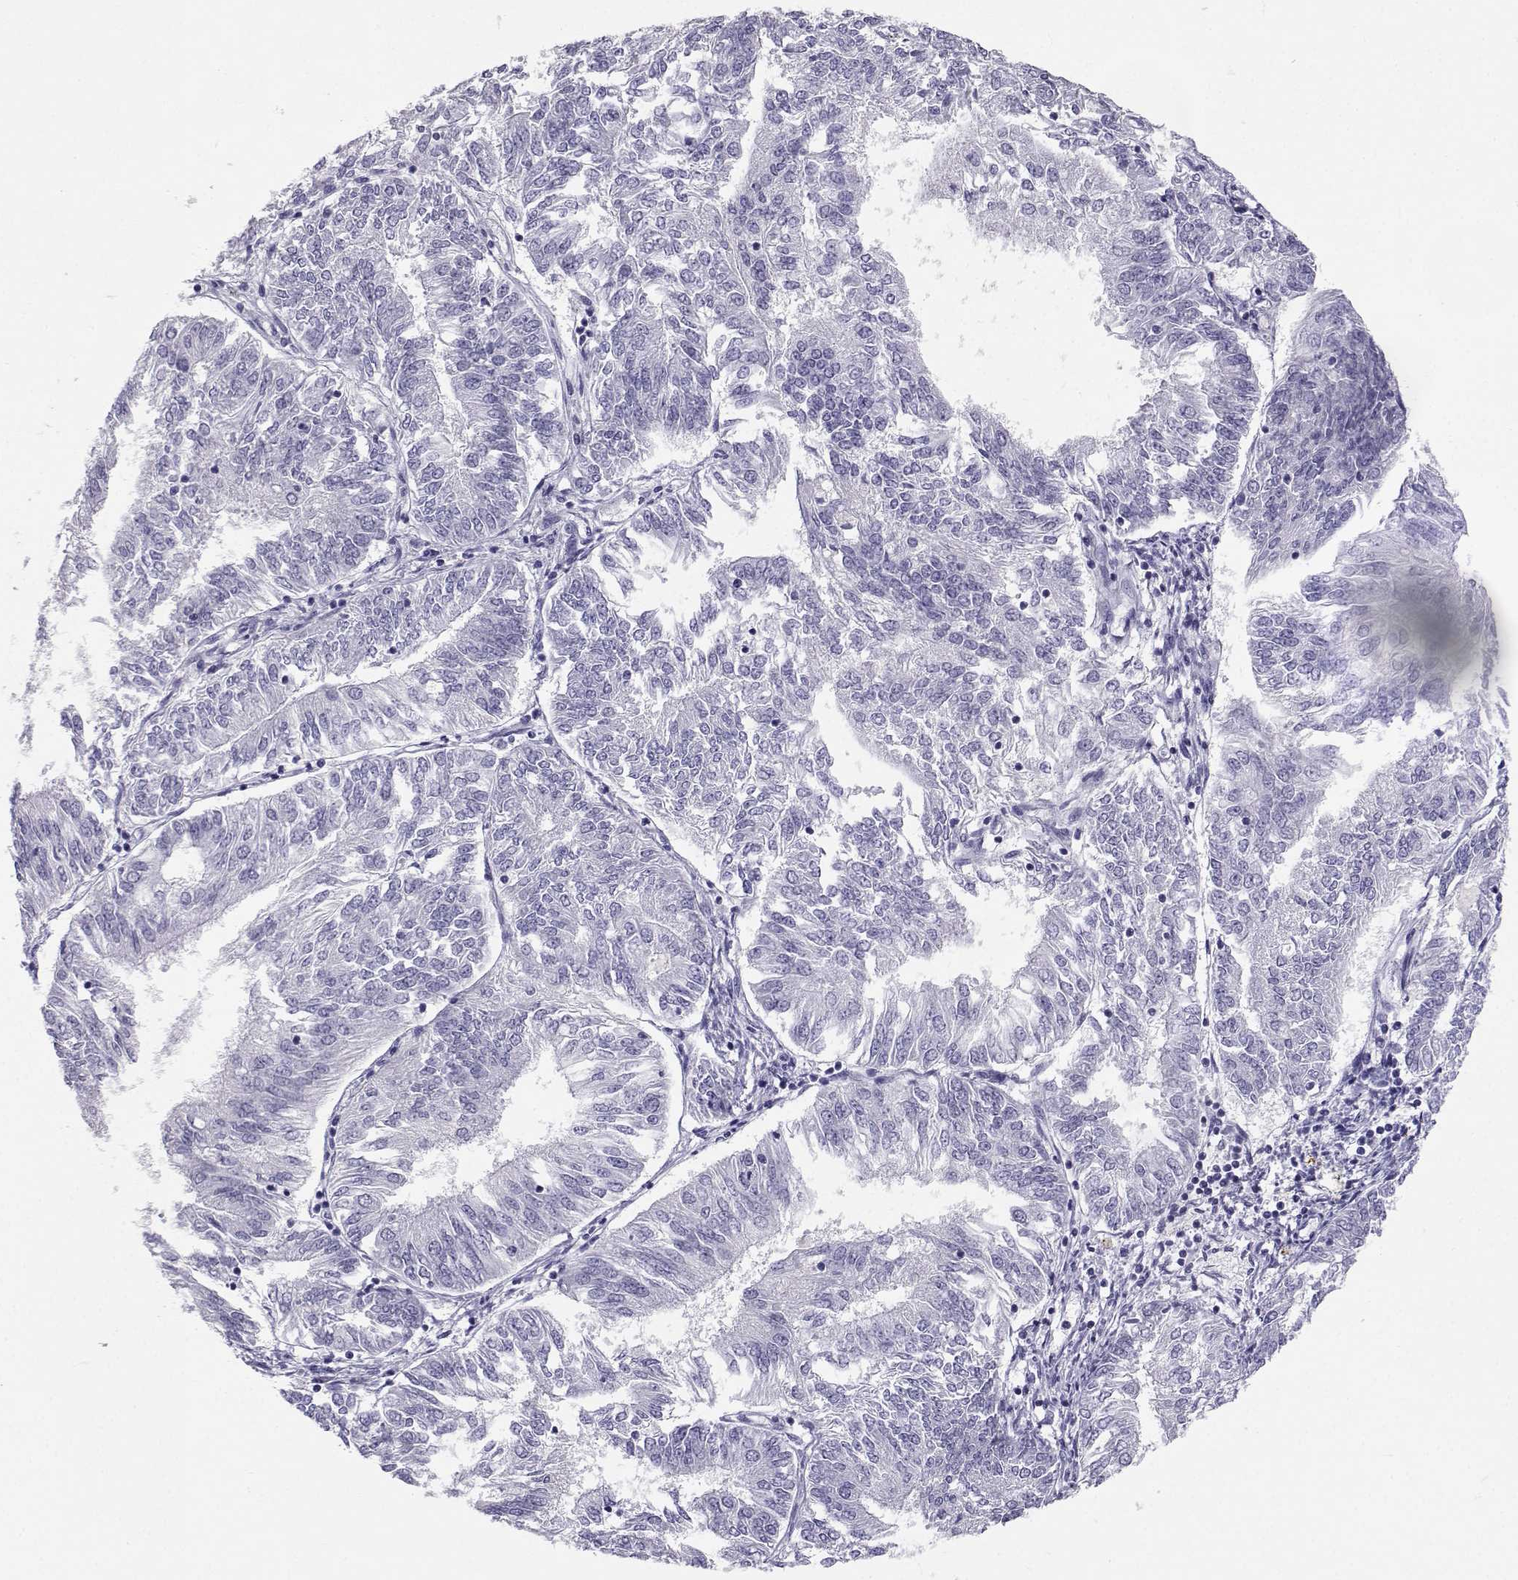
{"staining": {"intensity": "negative", "quantity": "none", "location": "none"}, "tissue": "endometrial cancer", "cell_type": "Tumor cells", "image_type": "cancer", "snomed": [{"axis": "morphology", "description": "Adenocarcinoma, NOS"}, {"axis": "topography", "description": "Endometrium"}], "caption": "A high-resolution photomicrograph shows IHC staining of adenocarcinoma (endometrial), which displays no significant staining in tumor cells. (Brightfield microscopy of DAB immunohistochemistry (IHC) at high magnification).", "gene": "SLC6A3", "patient": {"sex": "female", "age": 58}}